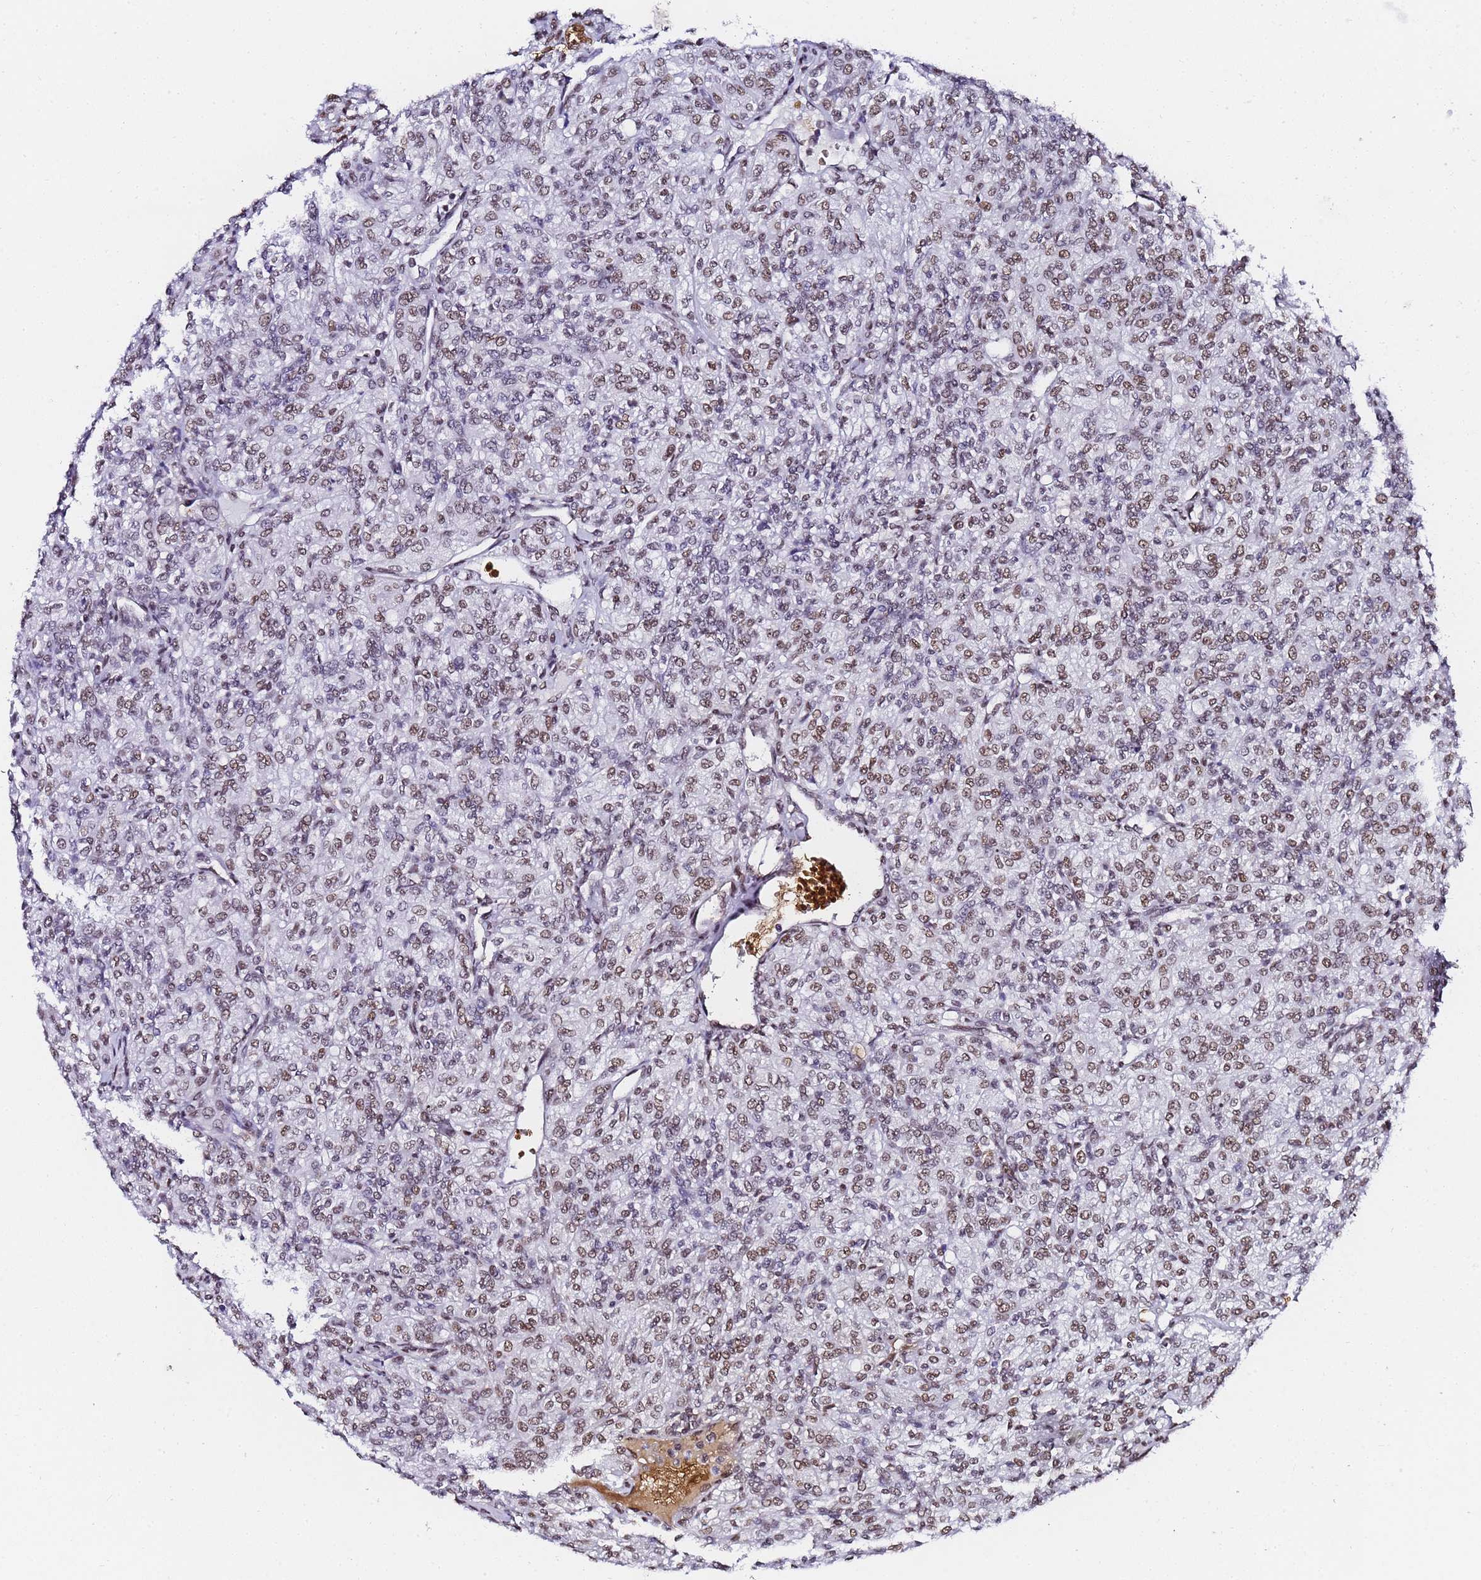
{"staining": {"intensity": "weak", "quantity": "25%-75%", "location": "nuclear"}, "tissue": "renal cancer", "cell_type": "Tumor cells", "image_type": "cancer", "snomed": [{"axis": "morphology", "description": "Adenocarcinoma, NOS"}, {"axis": "topography", "description": "Kidney"}], "caption": "A brown stain highlights weak nuclear positivity of a protein in human renal adenocarcinoma tumor cells.", "gene": "POLR1A", "patient": {"sex": "male", "age": 77}}